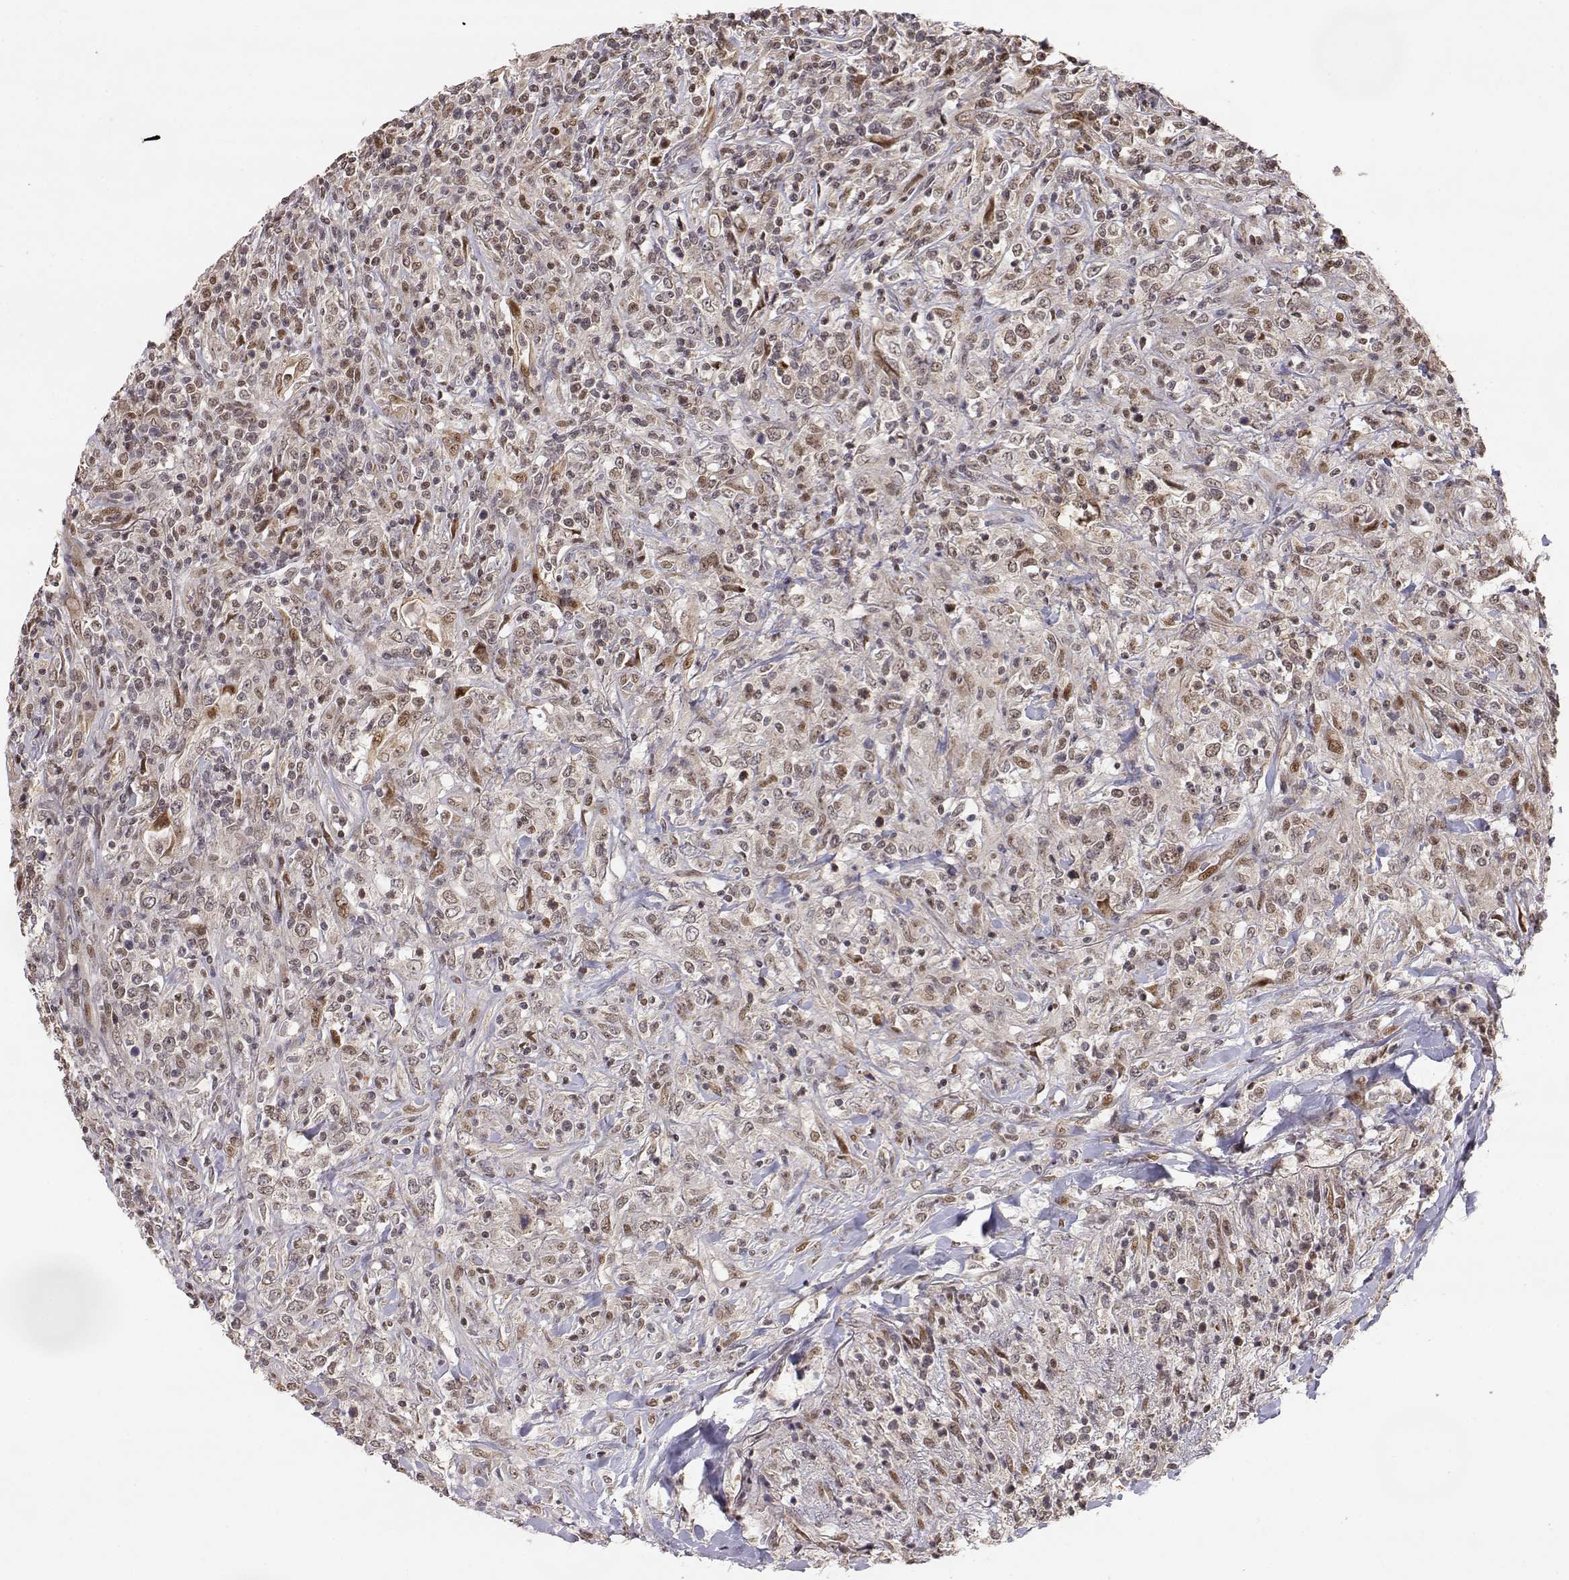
{"staining": {"intensity": "negative", "quantity": "none", "location": "none"}, "tissue": "lymphoma", "cell_type": "Tumor cells", "image_type": "cancer", "snomed": [{"axis": "morphology", "description": "Malignant lymphoma, non-Hodgkin's type, High grade"}, {"axis": "topography", "description": "Lung"}], "caption": "Tumor cells show no significant protein expression in lymphoma.", "gene": "BRCA1", "patient": {"sex": "male", "age": 79}}